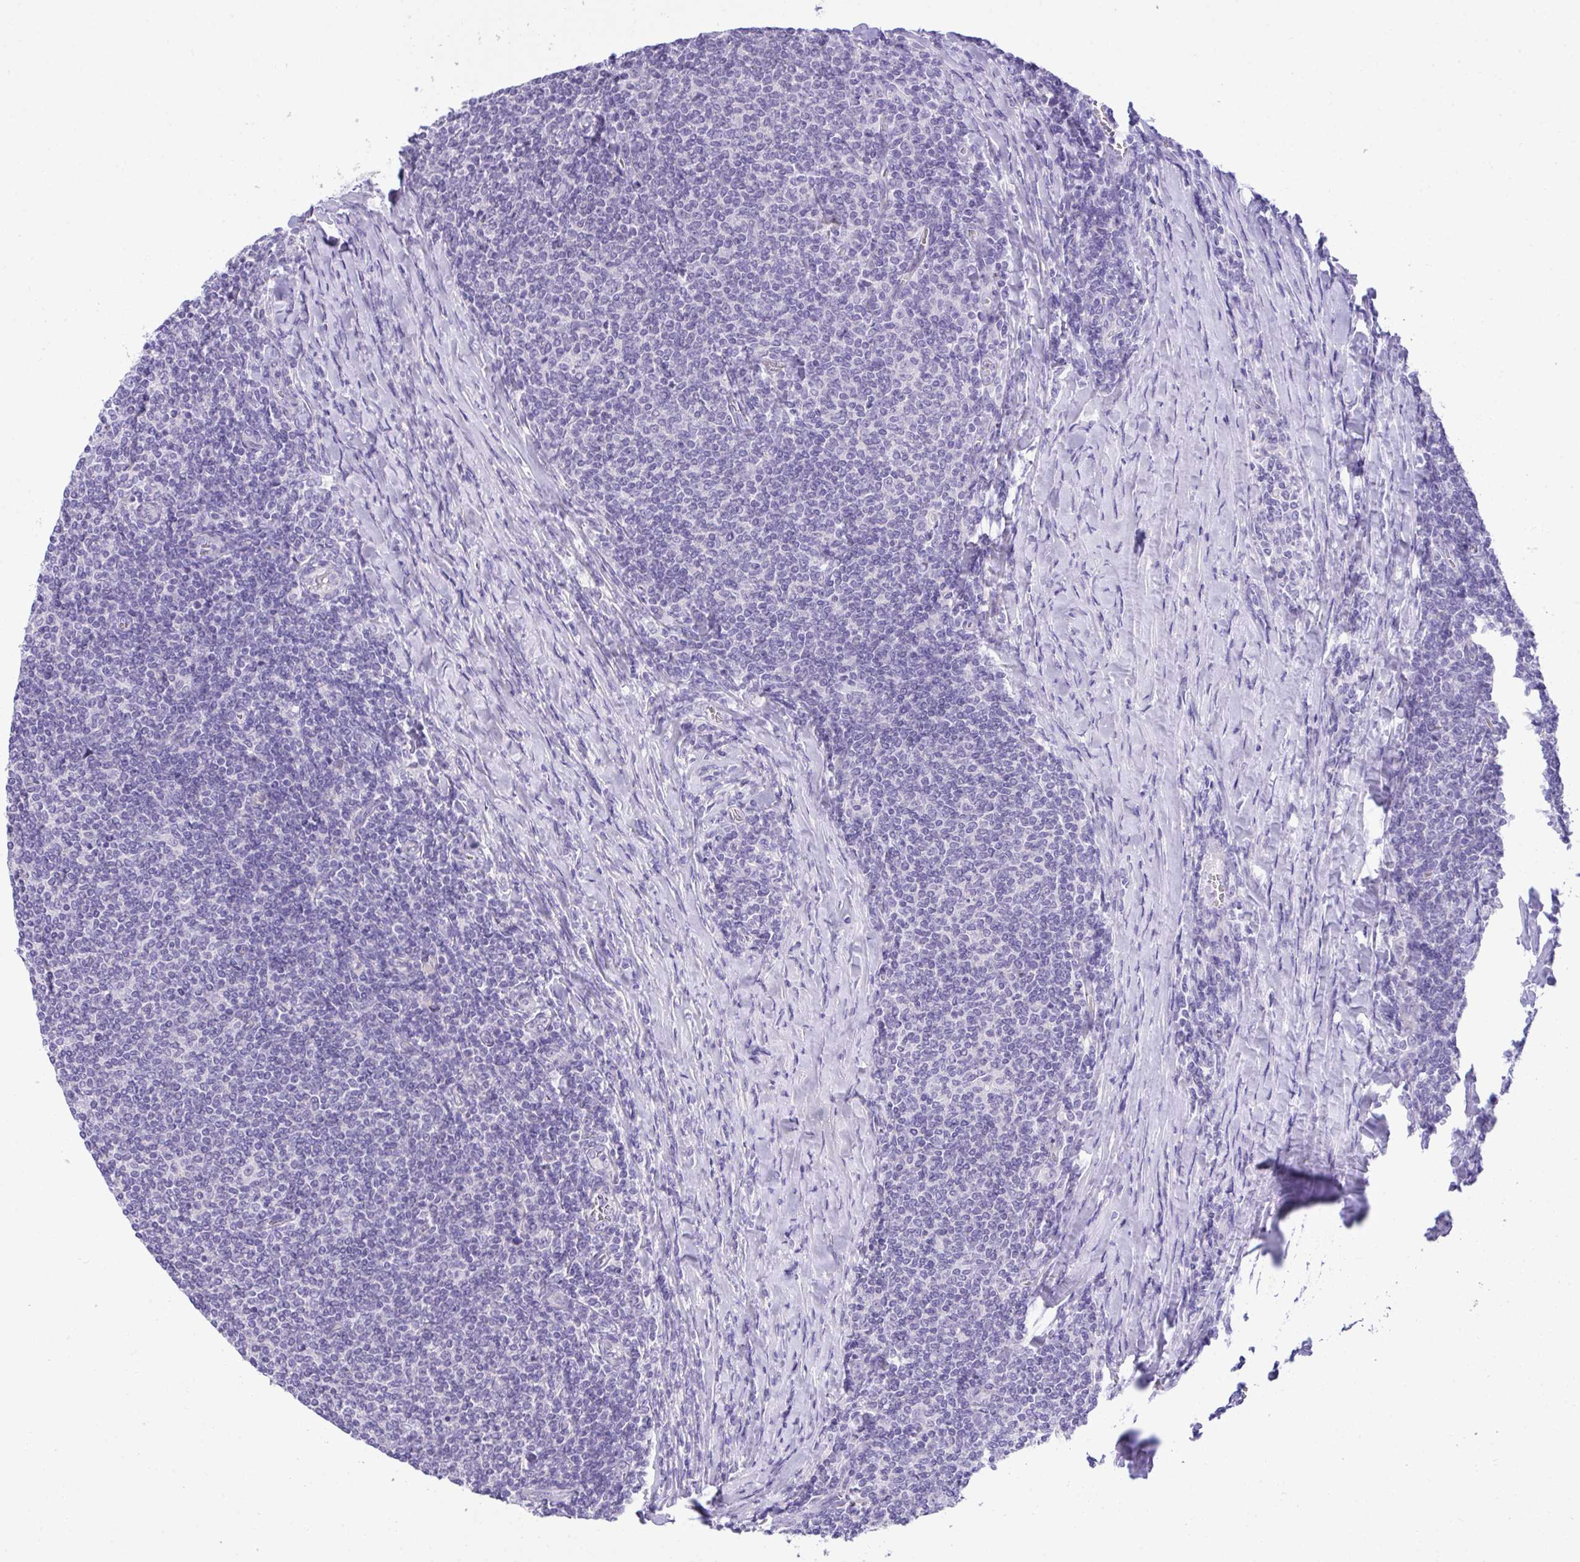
{"staining": {"intensity": "negative", "quantity": "none", "location": "none"}, "tissue": "lymphoma", "cell_type": "Tumor cells", "image_type": "cancer", "snomed": [{"axis": "morphology", "description": "Malignant lymphoma, non-Hodgkin's type, Low grade"}, {"axis": "topography", "description": "Lymph node"}], "caption": "DAB immunohistochemical staining of human low-grade malignant lymphoma, non-Hodgkin's type reveals no significant expression in tumor cells.", "gene": "TMCO5A", "patient": {"sex": "male", "age": 52}}